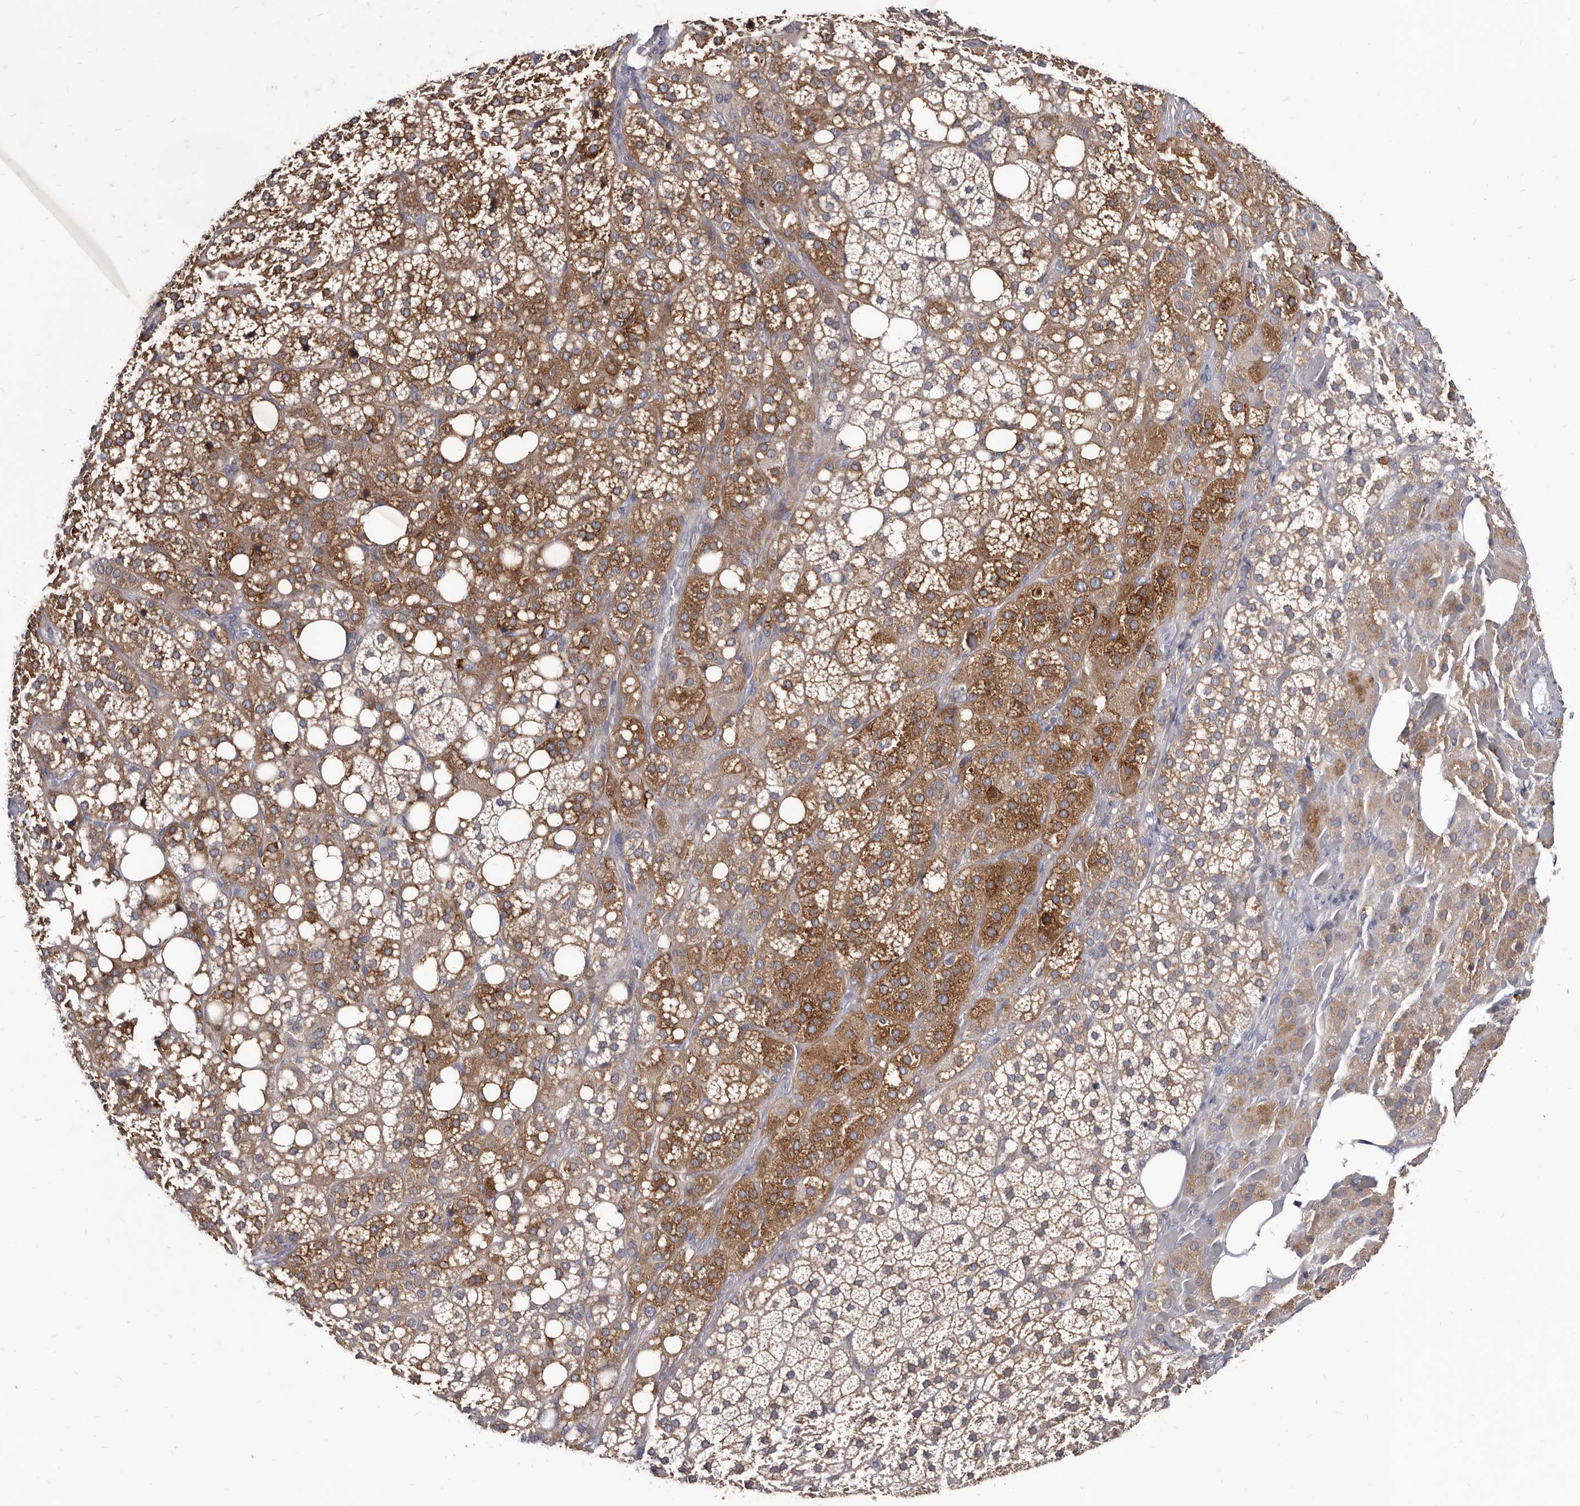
{"staining": {"intensity": "moderate", "quantity": ">75%", "location": "cytoplasmic/membranous"}, "tissue": "adrenal gland", "cell_type": "Glandular cells", "image_type": "normal", "snomed": [{"axis": "morphology", "description": "Normal tissue, NOS"}, {"axis": "topography", "description": "Adrenal gland"}], "caption": "Moderate cytoplasmic/membranous protein expression is seen in approximately >75% of glandular cells in adrenal gland. (Stains: DAB (3,3'-diaminobenzidine) in brown, nuclei in blue, Microscopy: brightfield microscopy at high magnification).", "gene": "ABCF2", "patient": {"sex": "female", "age": 59}}